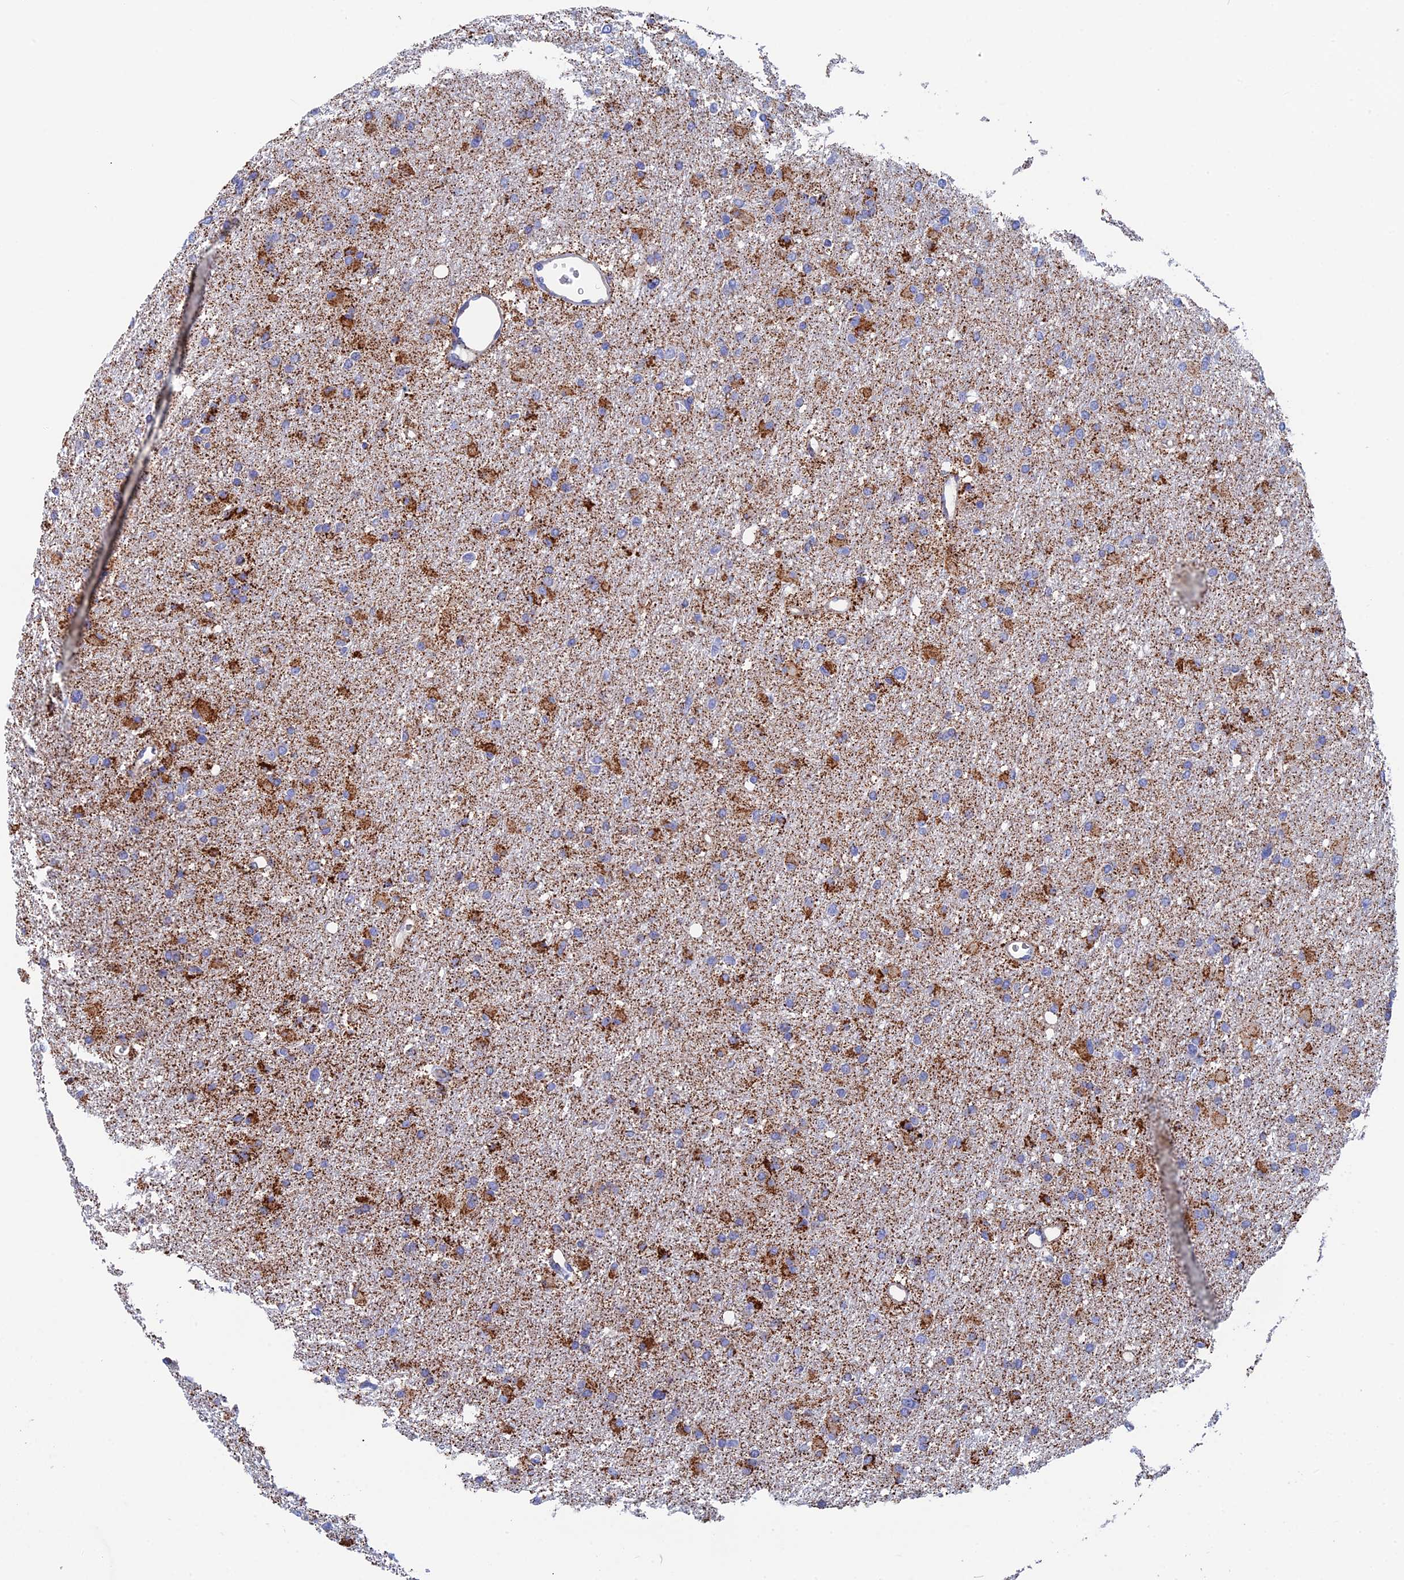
{"staining": {"intensity": "strong", "quantity": "<25%", "location": "cytoplasmic/membranous"}, "tissue": "glioma", "cell_type": "Tumor cells", "image_type": "cancer", "snomed": [{"axis": "morphology", "description": "Glioma, malignant, High grade"}, {"axis": "topography", "description": "Cerebral cortex"}], "caption": "Glioma stained with immunohistochemistry (IHC) reveals strong cytoplasmic/membranous staining in about <25% of tumor cells. The staining was performed using DAB (3,3'-diaminobenzidine), with brown indicating positive protein expression. Nuclei are stained blue with hematoxylin.", "gene": "WDR83", "patient": {"sex": "female", "age": 36}}